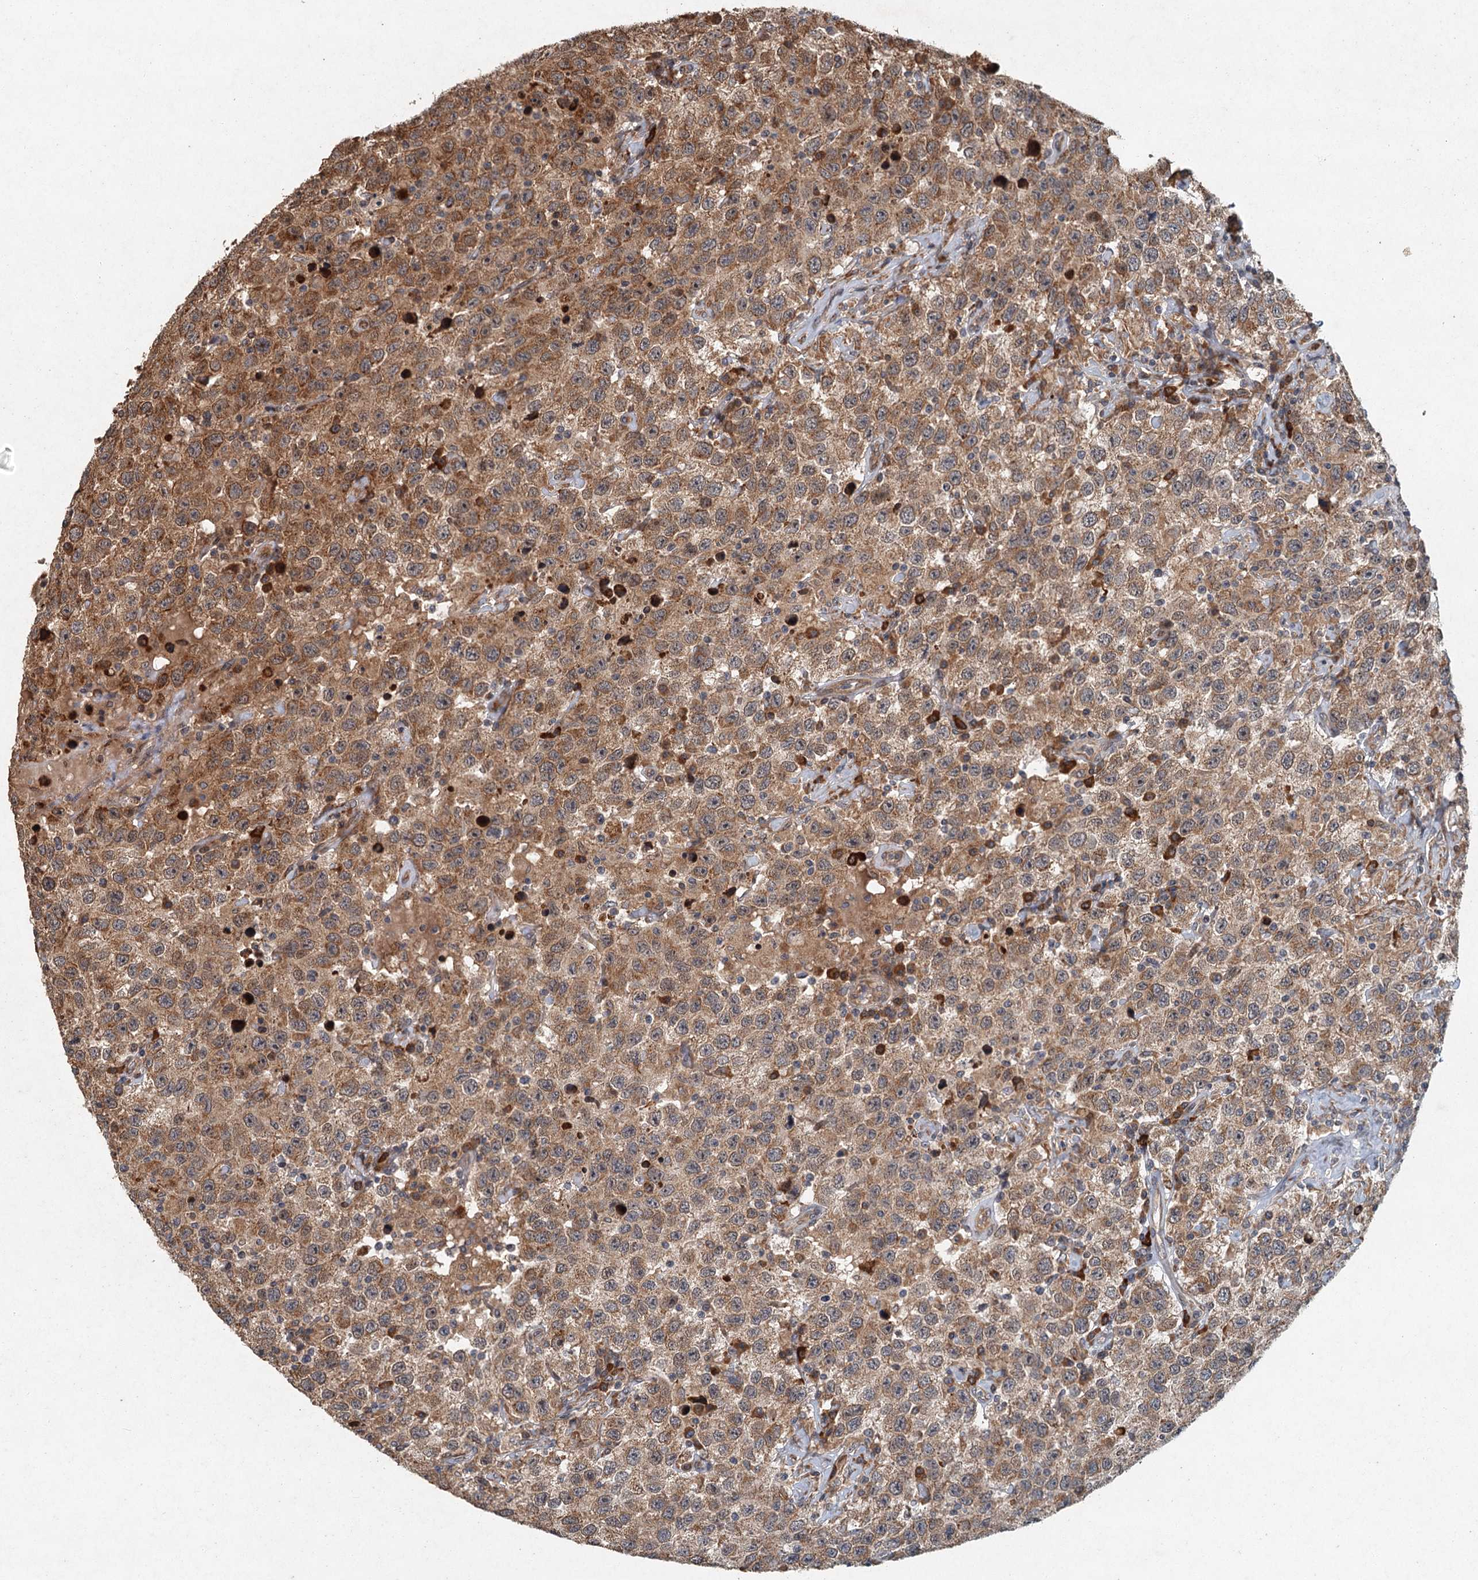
{"staining": {"intensity": "moderate", "quantity": ">75%", "location": "cytoplasmic/membranous"}, "tissue": "testis cancer", "cell_type": "Tumor cells", "image_type": "cancer", "snomed": [{"axis": "morphology", "description": "Seminoma, NOS"}, {"axis": "topography", "description": "Testis"}], "caption": "Immunohistochemical staining of human seminoma (testis) displays moderate cytoplasmic/membranous protein expression in about >75% of tumor cells.", "gene": "SRPX2", "patient": {"sex": "male", "age": 41}}